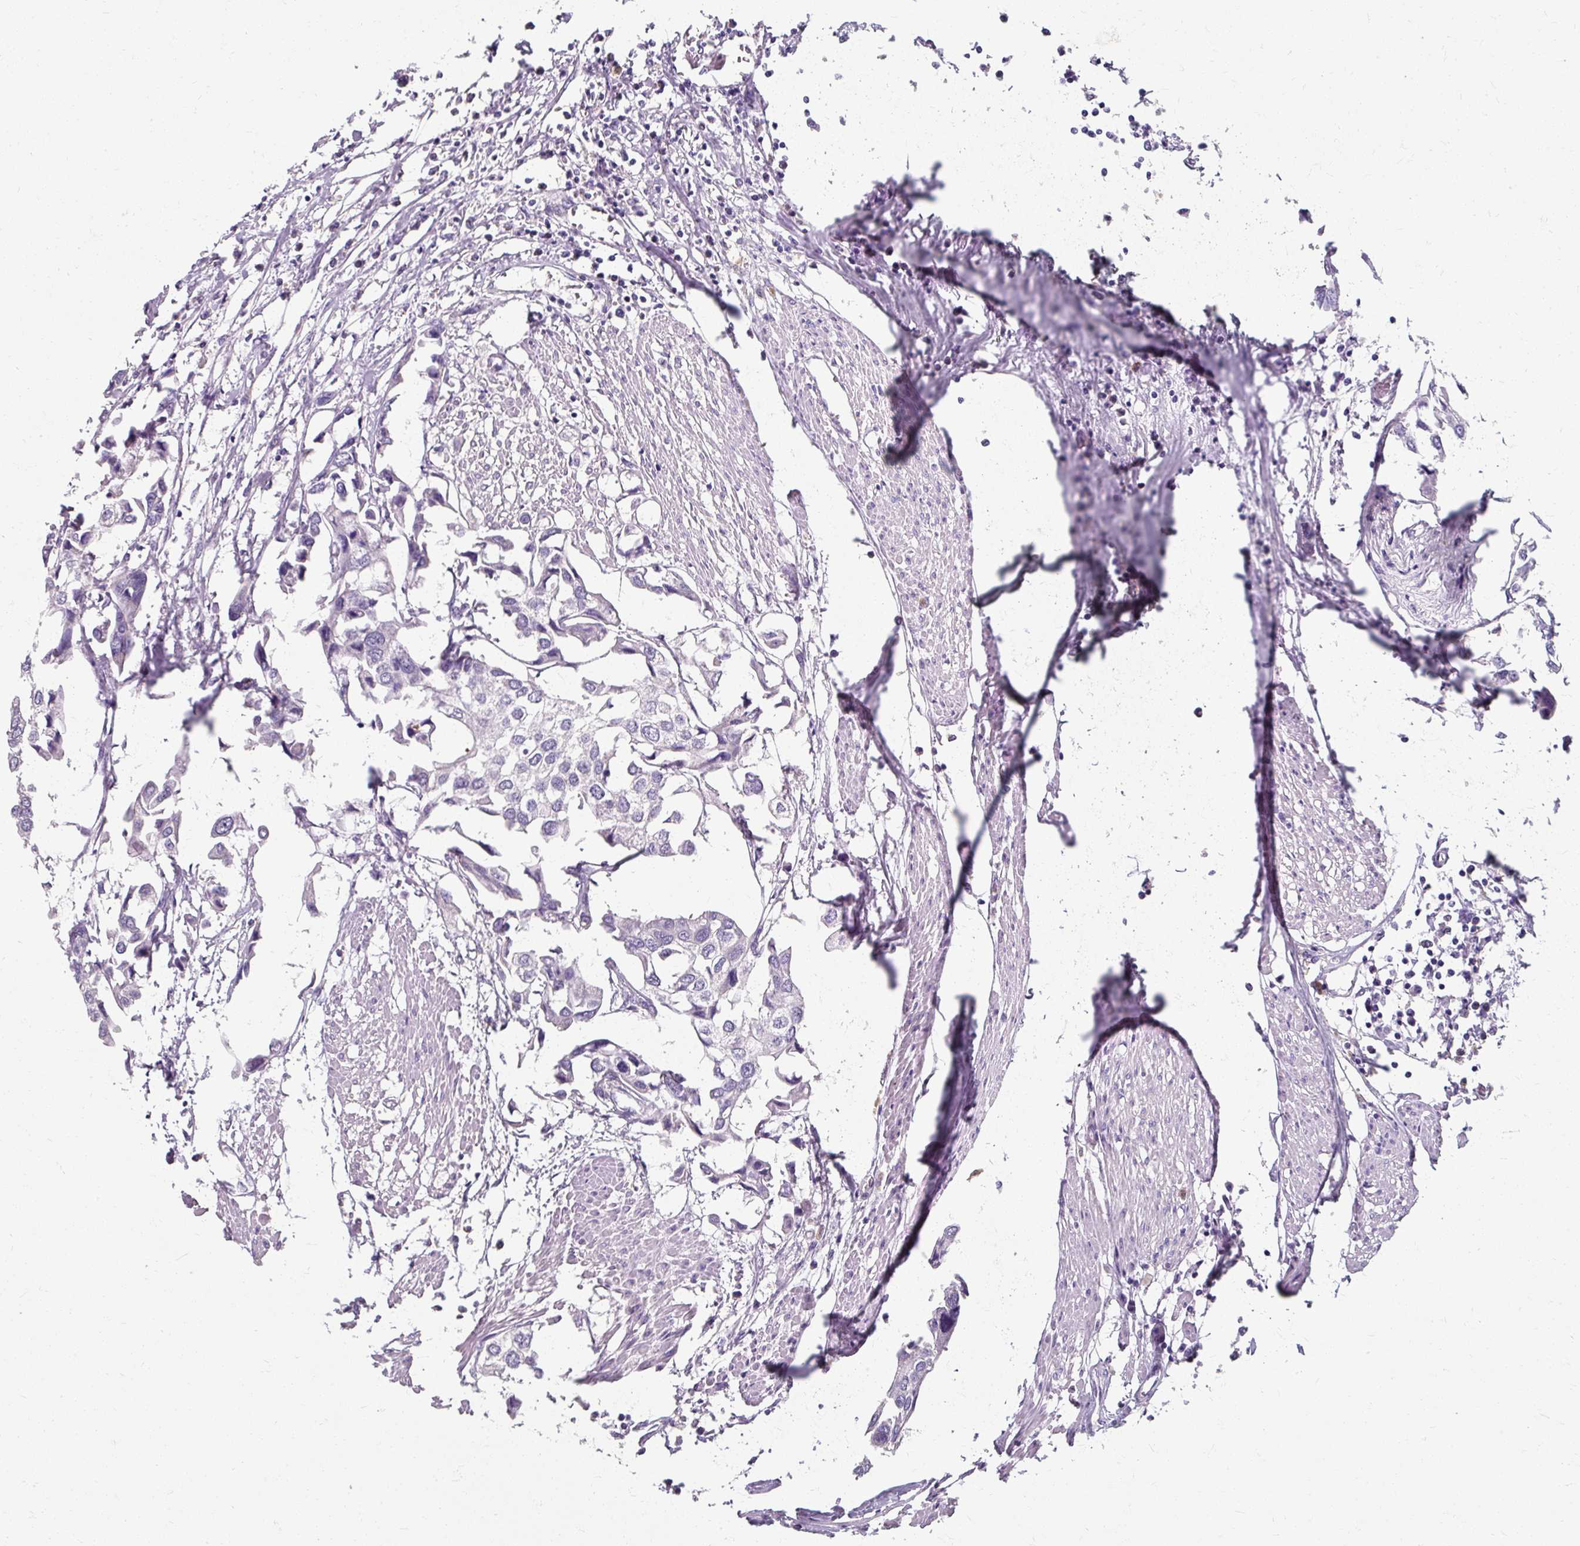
{"staining": {"intensity": "negative", "quantity": "none", "location": "none"}, "tissue": "urothelial cancer", "cell_type": "Tumor cells", "image_type": "cancer", "snomed": [{"axis": "morphology", "description": "Urothelial carcinoma, High grade"}, {"axis": "topography", "description": "Urinary bladder"}], "caption": "High magnification brightfield microscopy of urothelial cancer stained with DAB (3,3'-diaminobenzidine) (brown) and counterstained with hematoxylin (blue): tumor cells show no significant positivity.", "gene": "KLHL24", "patient": {"sex": "male", "age": 64}}